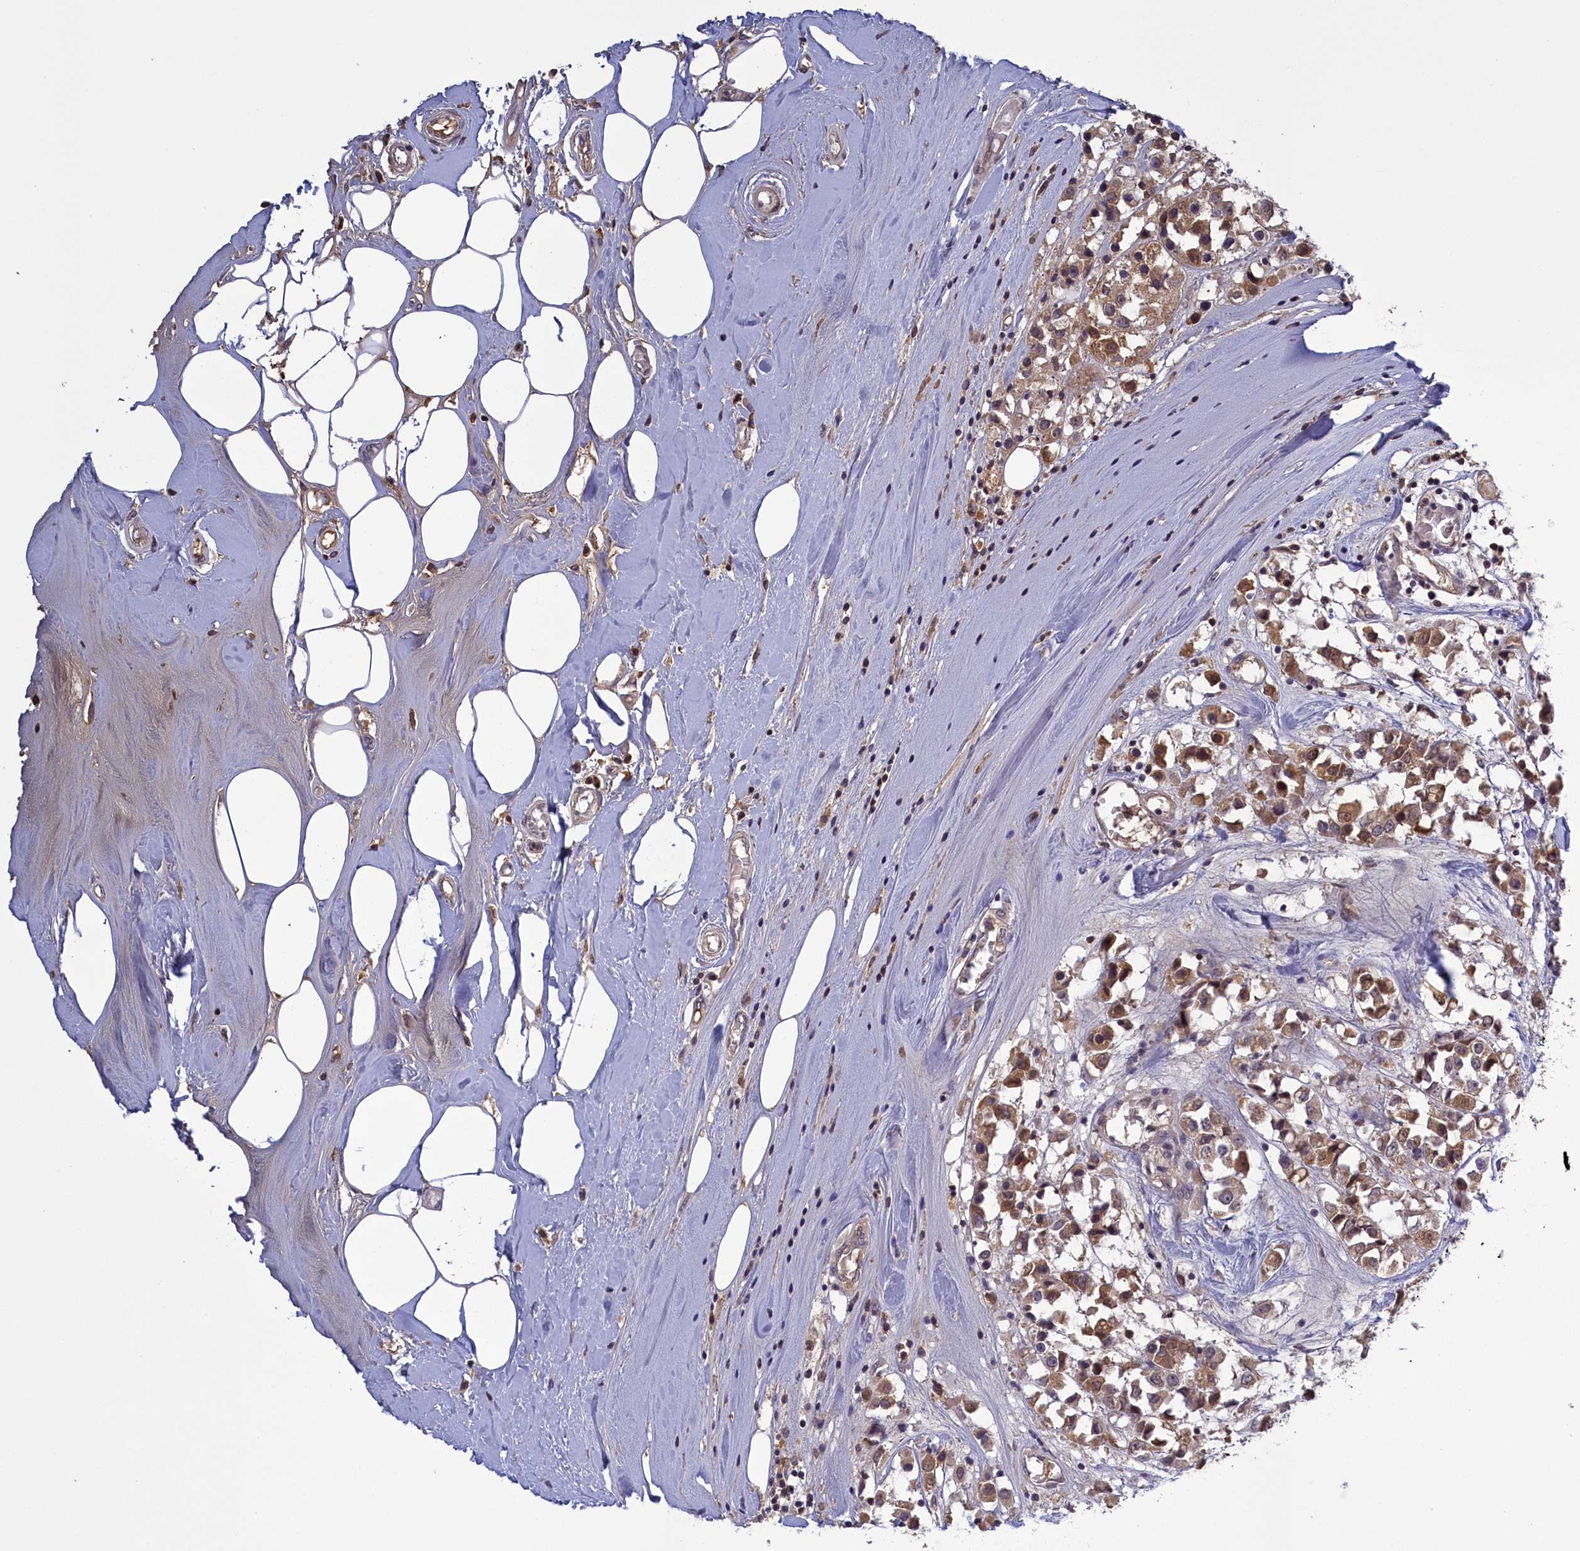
{"staining": {"intensity": "moderate", "quantity": ">75%", "location": "cytoplasmic/membranous,nuclear"}, "tissue": "breast cancer", "cell_type": "Tumor cells", "image_type": "cancer", "snomed": [{"axis": "morphology", "description": "Duct carcinoma"}, {"axis": "topography", "description": "Breast"}], "caption": "Human breast cancer stained for a protein (brown) shows moderate cytoplasmic/membranous and nuclear positive positivity in approximately >75% of tumor cells.", "gene": "RRAD", "patient": {"sex": "female", "age": 61}}